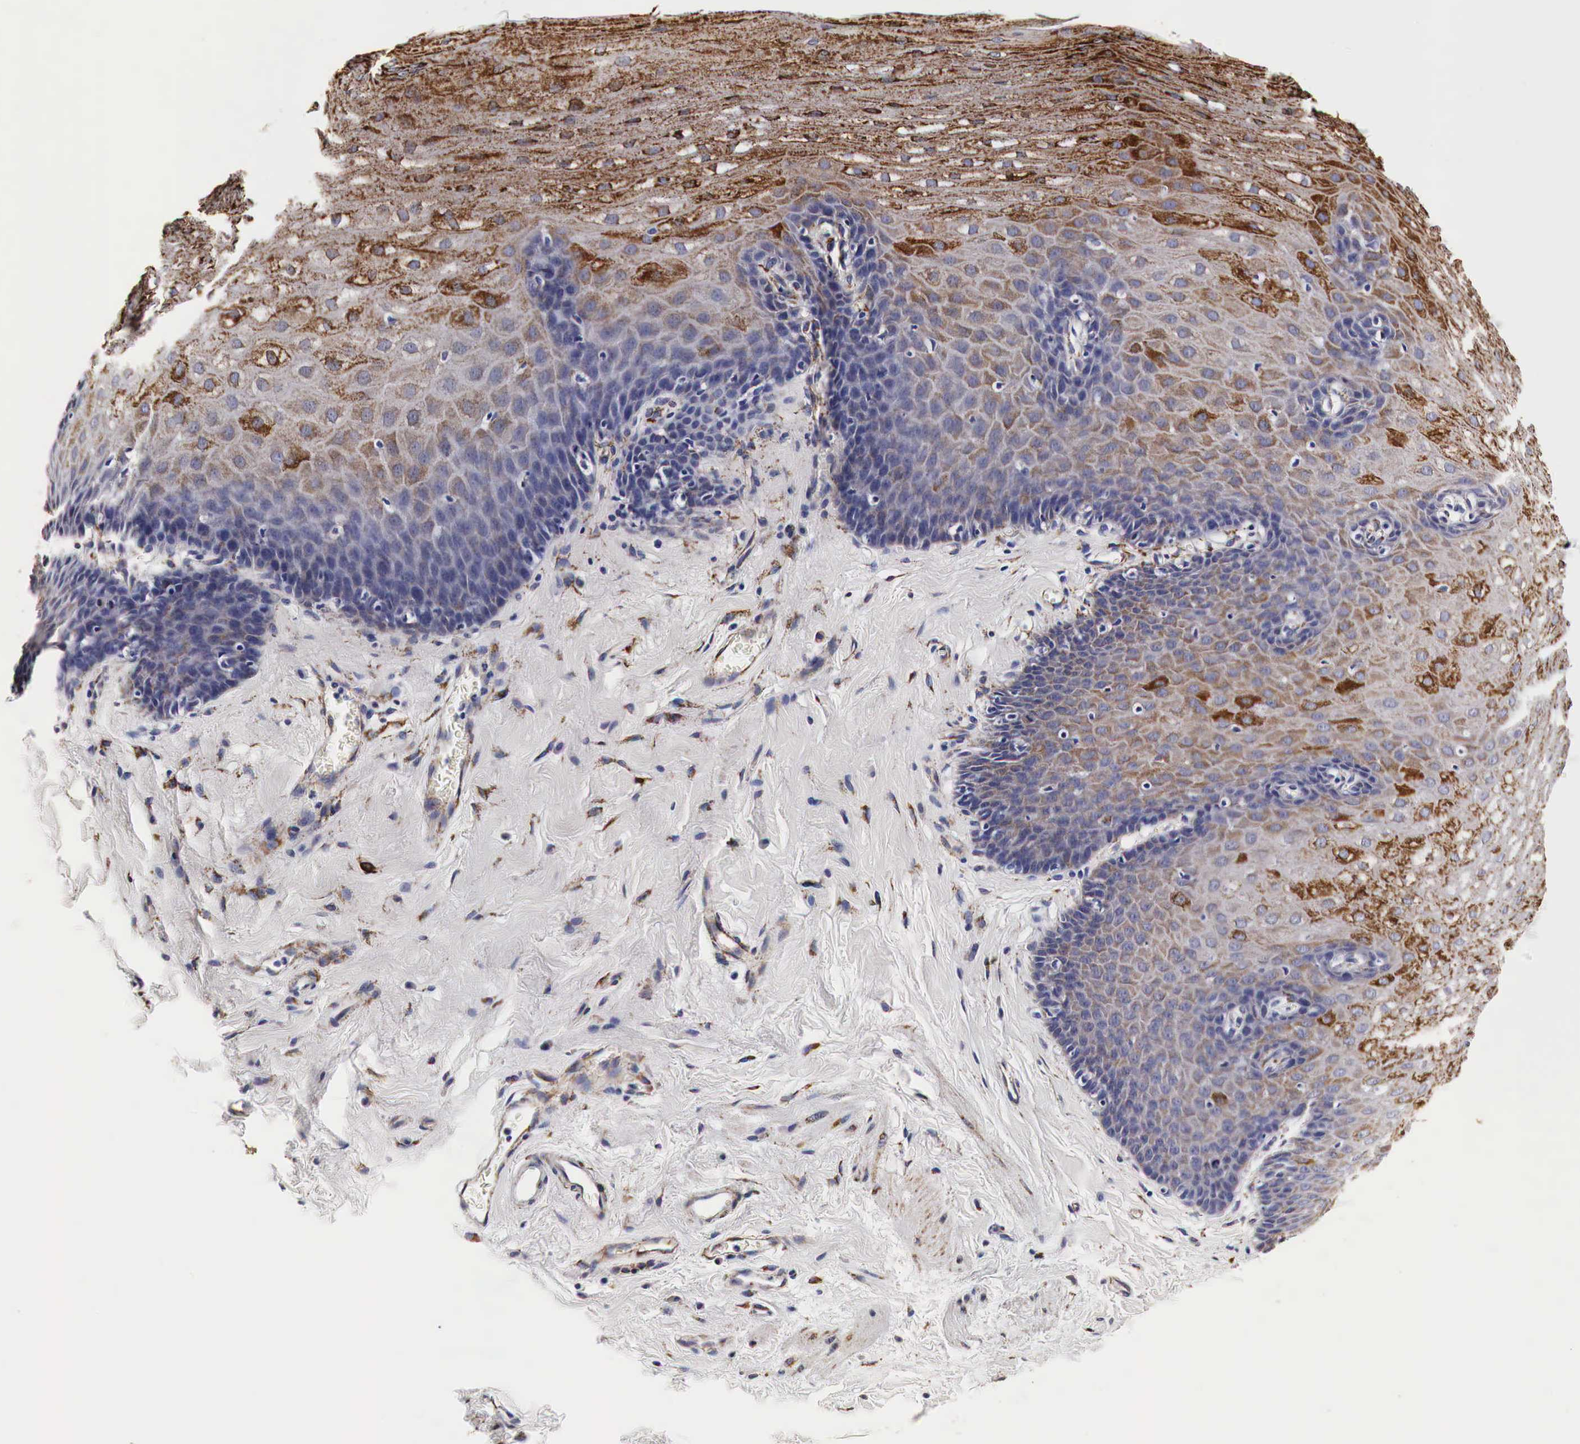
{"staining": {"intensity": "strong", "quantity": ">75%", "location": "cytoplasmic/membranous"}, "tissue": "esophagus", "cell_type": "Squamous epithelial cells", "image_type": "normal", "snomed": [{"axis": "morphology", "description": "Normal tissue, NOS"}, {"axis": "topography", "description": "Esophagus"}], "caption": "High-magnification brightfield microscopy of normal esophagus stained with DAB (3,3'-diaminobenzidine) (brown) and counterstained with hematoxylin (blue). squamous epithelial cells exhibit strong cytoplasmic/membranous staining is present in about>75% of cells.", "gene": "CKAP4", "patient": {"sex": "male", "age": 70}}